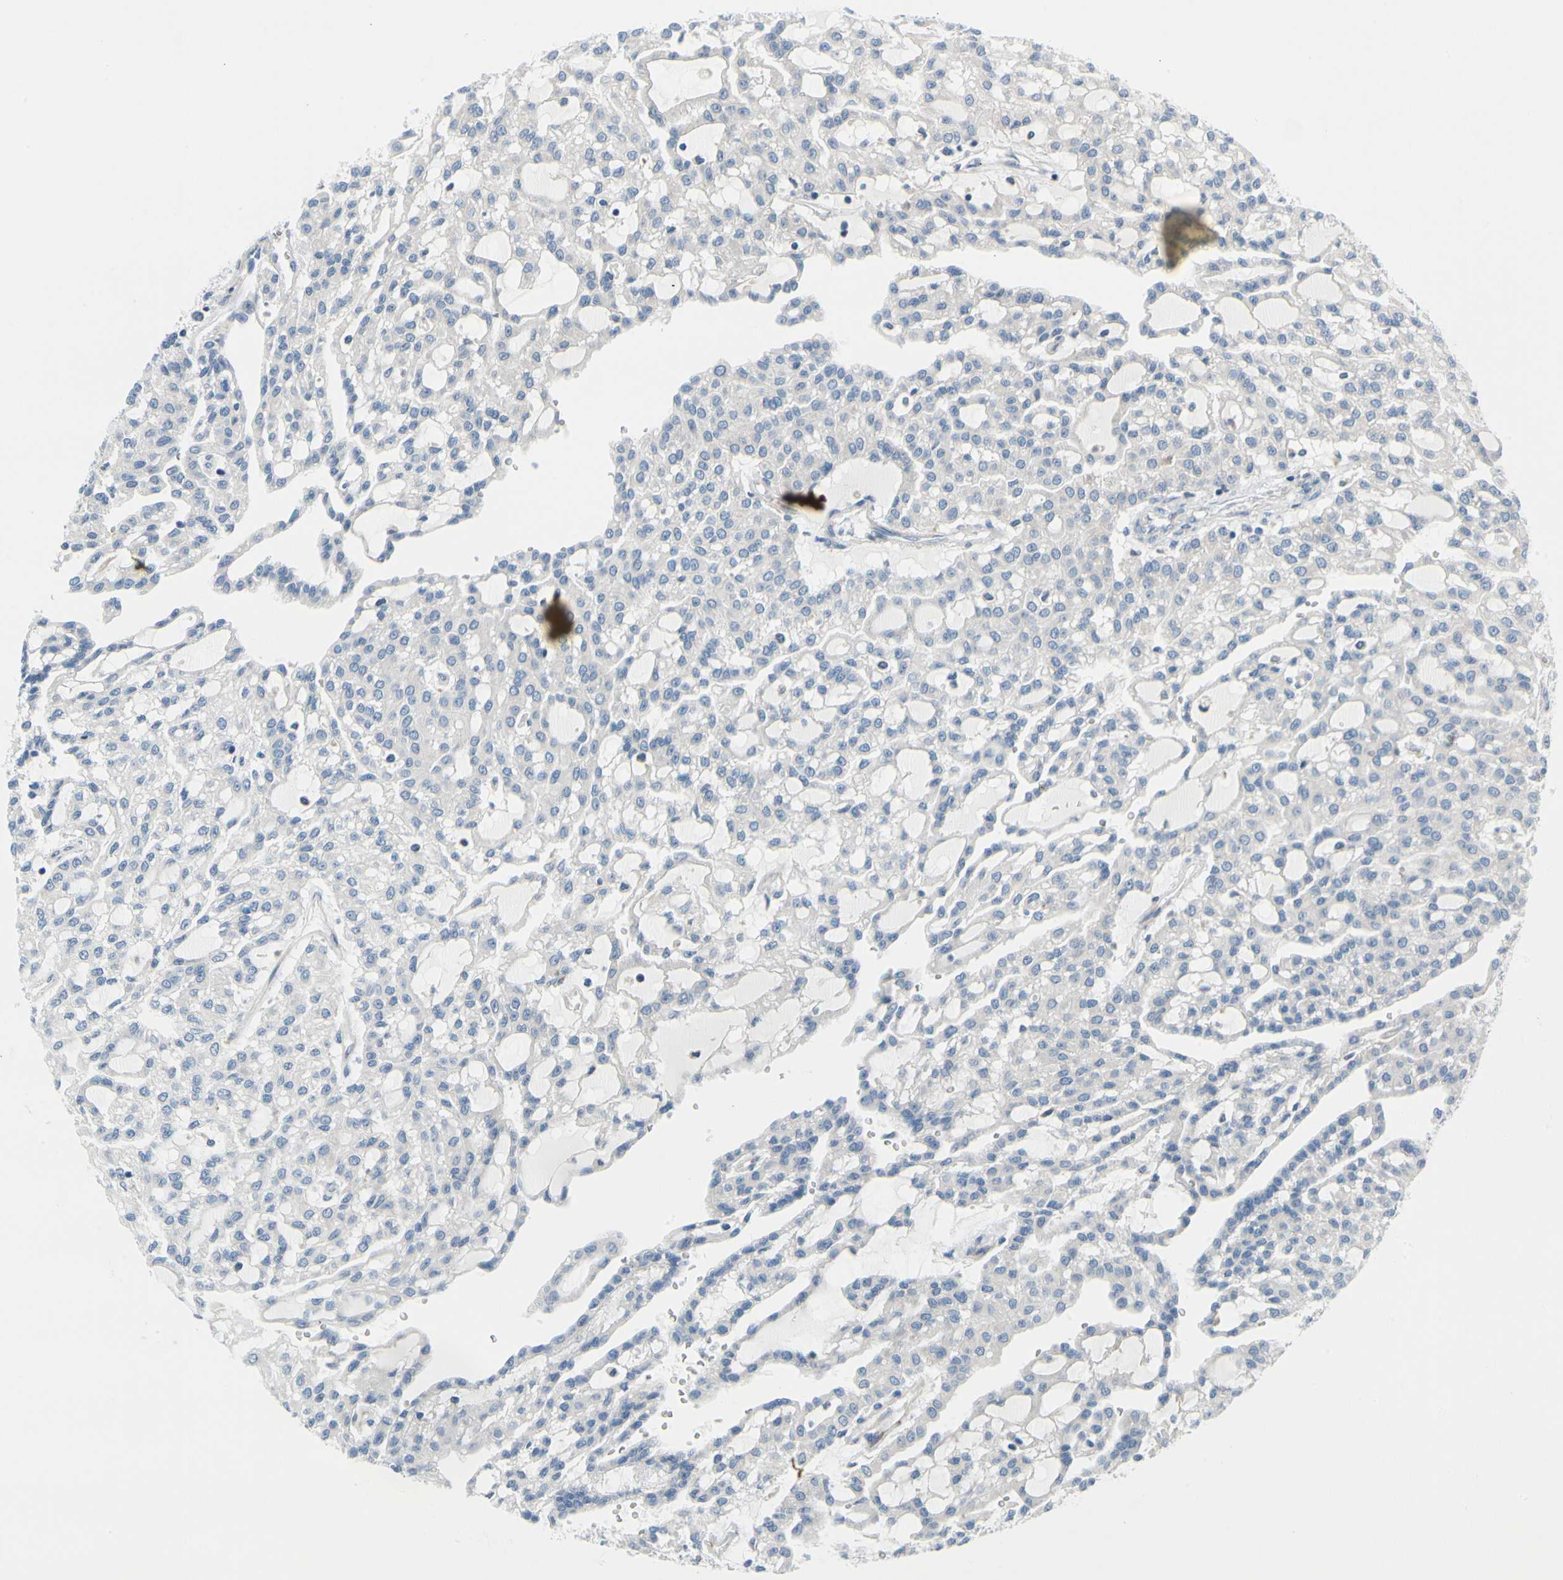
{"staining": {"intensity": "negative", "quantity": "none", "location": "none"}, "tissue": "renal cancer", "cell_type": "Tumor cells", "image_type": "cancer", "snomed": [{"axis": "morphology", "description": "Adenocarcinoma, NOS"}, {"axis": "topography", "description": "Kidney"}], "caption": "Immunohistochemistry (IHC) micrograph of neoplastic tissue: human renal cancer stained with DAB (3,3'-diaminobenzidine) exhibits no significant protein positivity in tumor cells.", "gene": "STXBP1", "patient": {"sex": "male", "age": 63}}